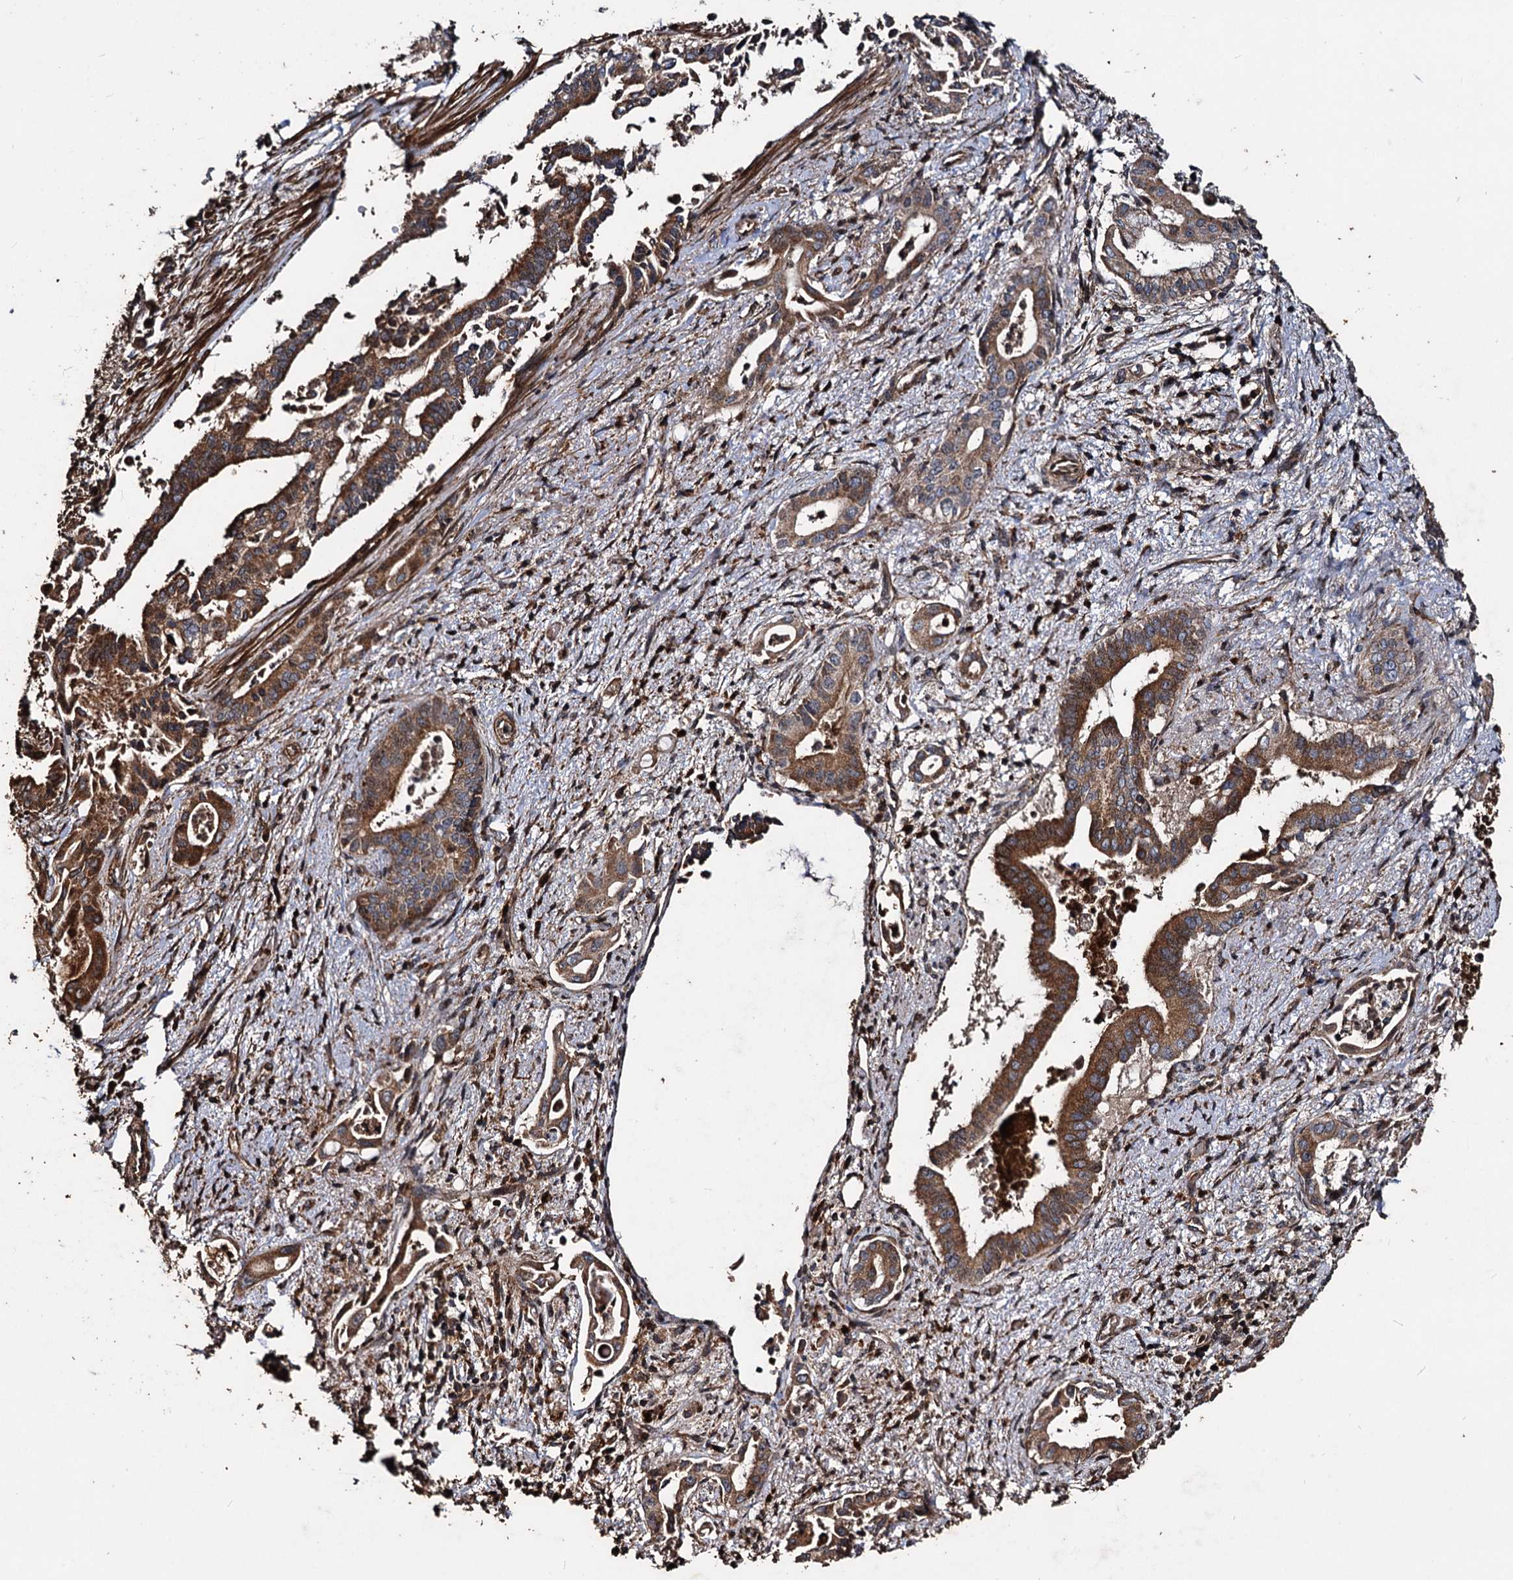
{"staining": {"intensity": "moderate", "quantity": ">75%", "location": "cytoplasmic/membranous"}, "tissue": "pancreatic cancer", "cell_type": "Tumor cells", "image_type": "cancer", "snomed": [{"axis": "morphology", "description": "Adenocarcinoma, NOS"}, {"axis": "topography", "description": "Pancreas"}], "caption": "A histopathology image showing moderate cytoplasmic/membranous staining in approximately >75% of tumor cells in pancreatic cancer, as visualized by brown immunohistochemical staining.", "gene": "NOTCH2NLA", "patient": {"sex": "female", "age": 77}}